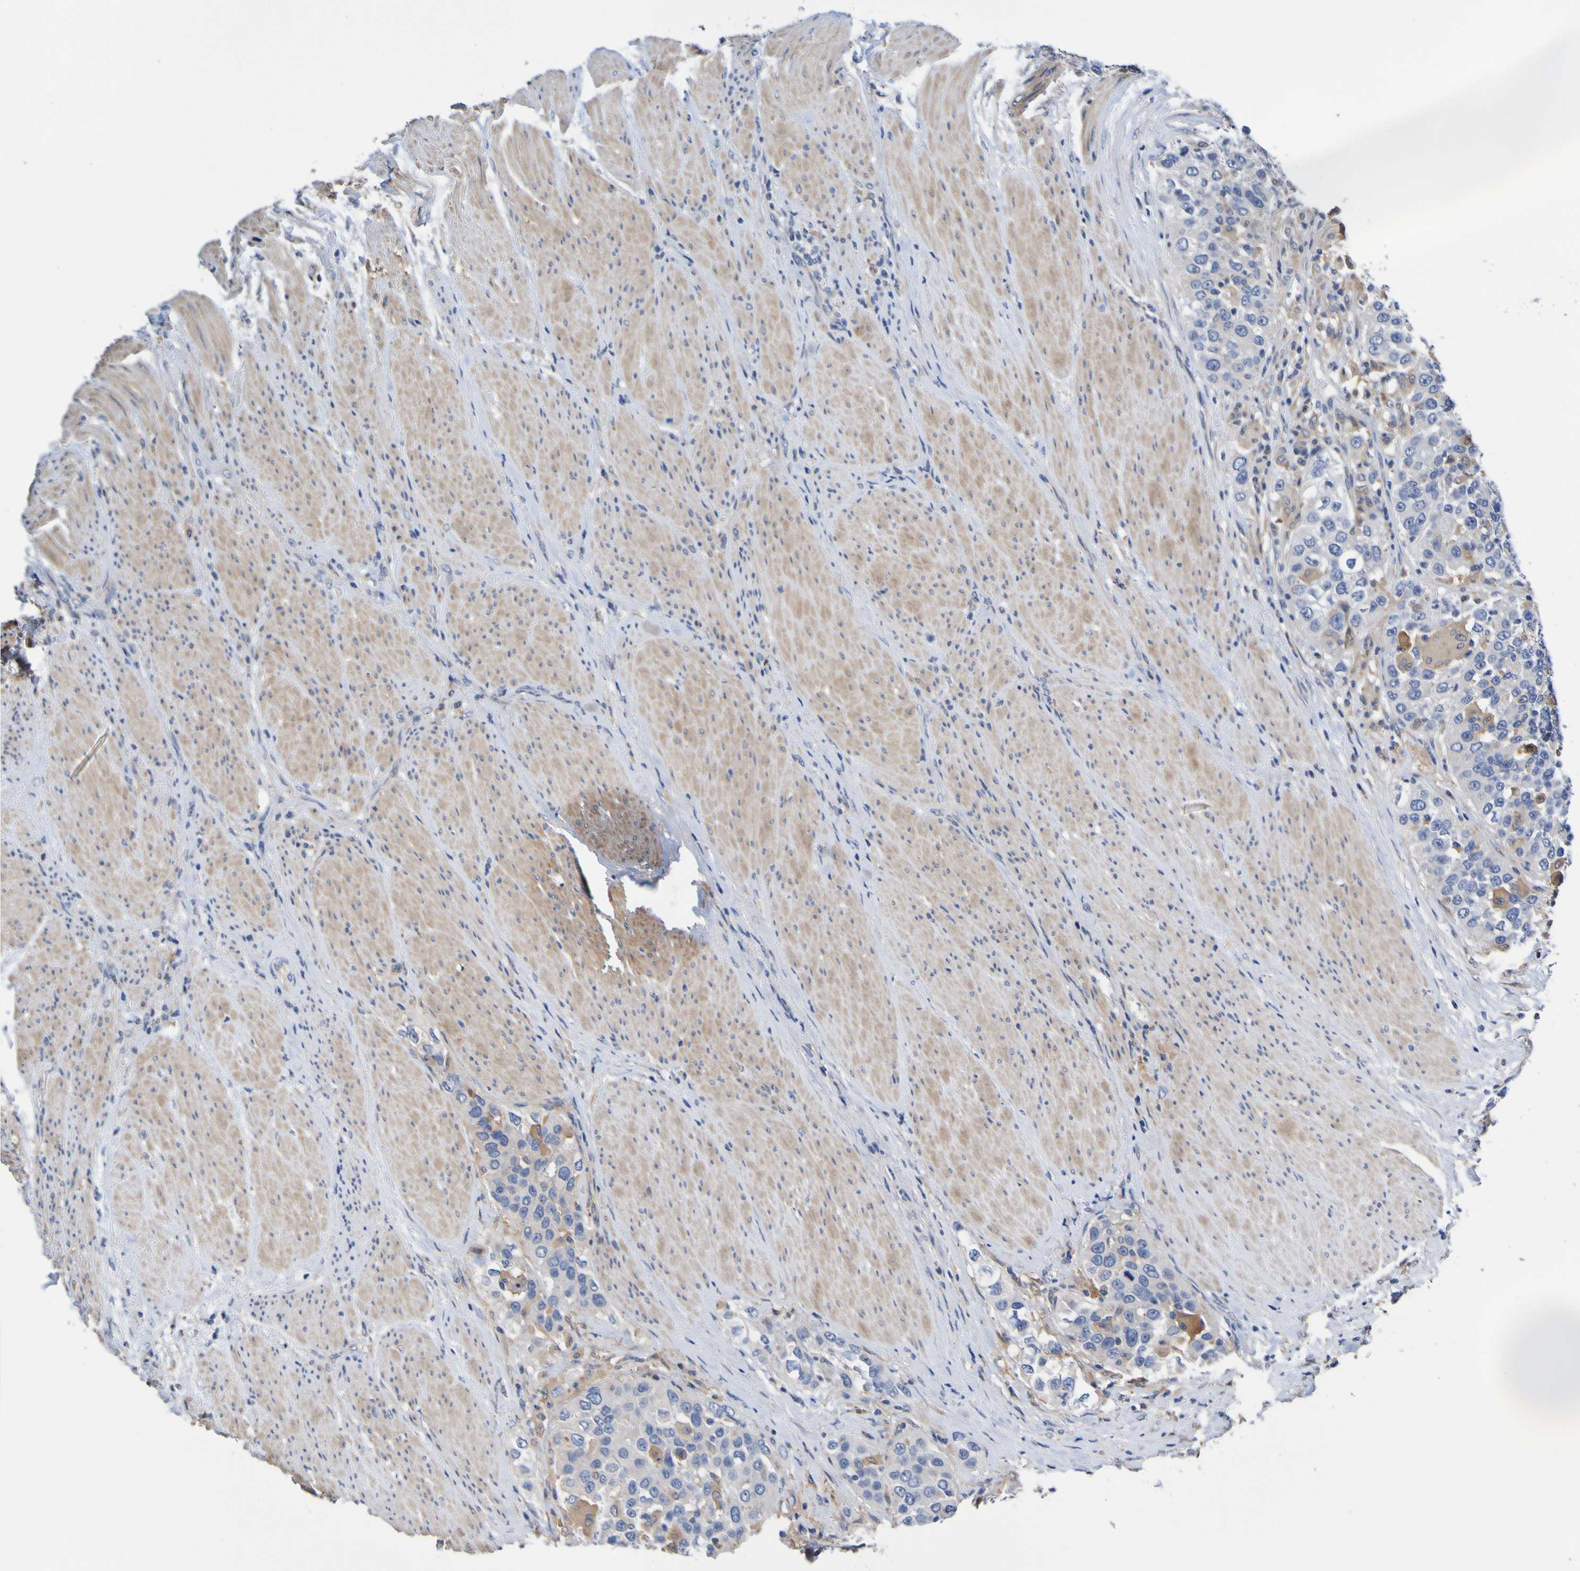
{"staining": {"intensity": "weak", "quantity": ">75%", "location": "cytoplasmic/membranous"}, "tissue": "urothelial cancer", "cell_type": "Tumor cells", "image_type": "cancer", "snomed": [{"axis": "morphology", "description": "Urothelial carcinoma, High grade"}, {"axis": "topography", "description": "Urinary bladder"}], "caption": "High-power microscopy captured an IHC histopathology image of urothelial cancer, revealing weak cytoplasmic/membranous expression in about >75% of tumor cells.", "gene": "METAP2", "patient": {"sex": "female", "age": 80}}